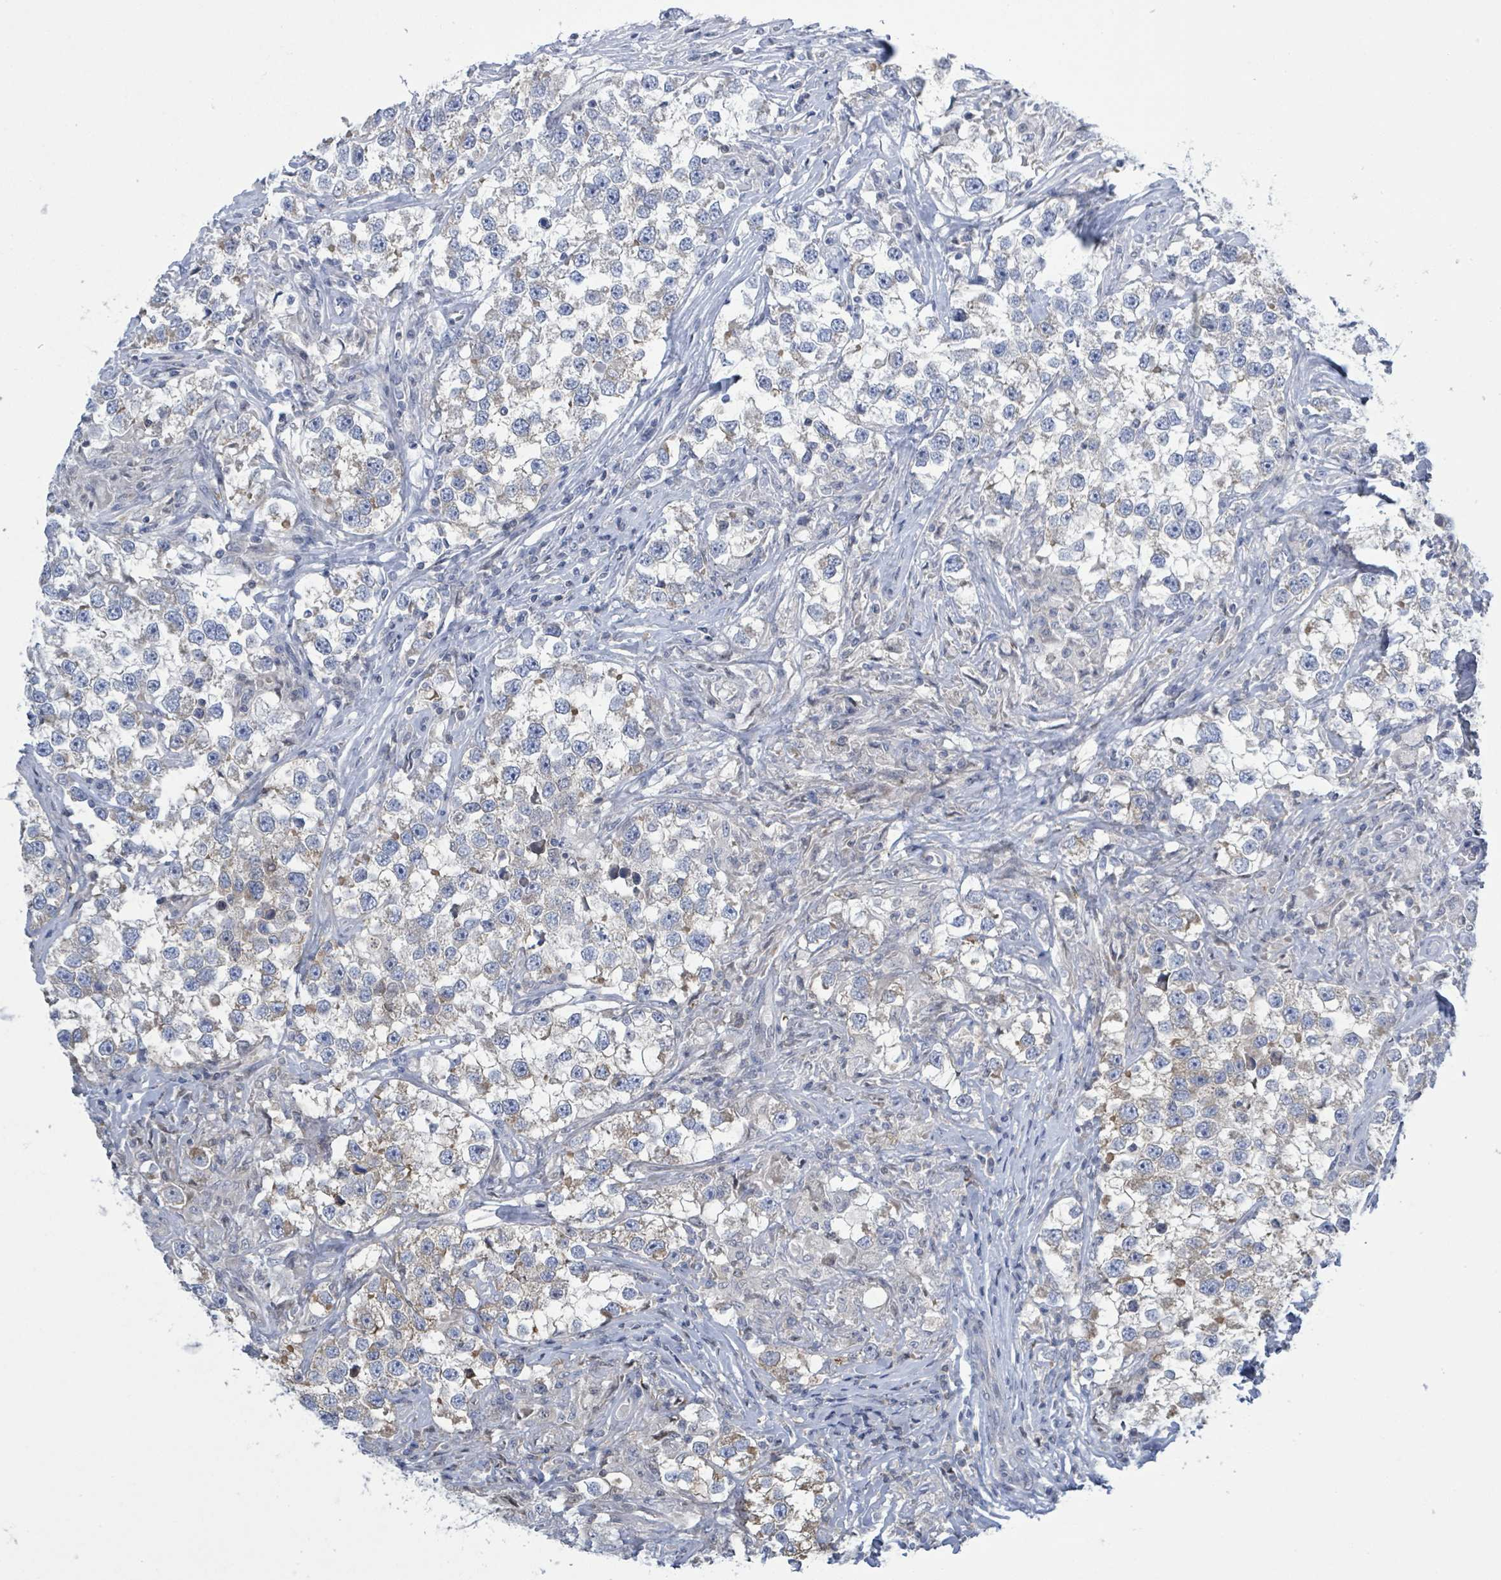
{"staining": {"intensity": "moderate", "quantity": "<25%", "location": "cytoplasmic/membranous"}, "tissue": "testis cancer", "cell_type": "Tumor cells", "image_type": "cancer", "snomed": [{"axis": "morphology", "description": "Seminoma, NOS"}, {"axis": "topography", "description": "Testis"}], "caption": "Testis cancer (seminoma) stained with a brown dye displays moderate cytoplasmic/membranous positive positivity in about <25% of tumor cells.", "gene": "DGKZ", "patient": {"sex": "male", "age": 46}}